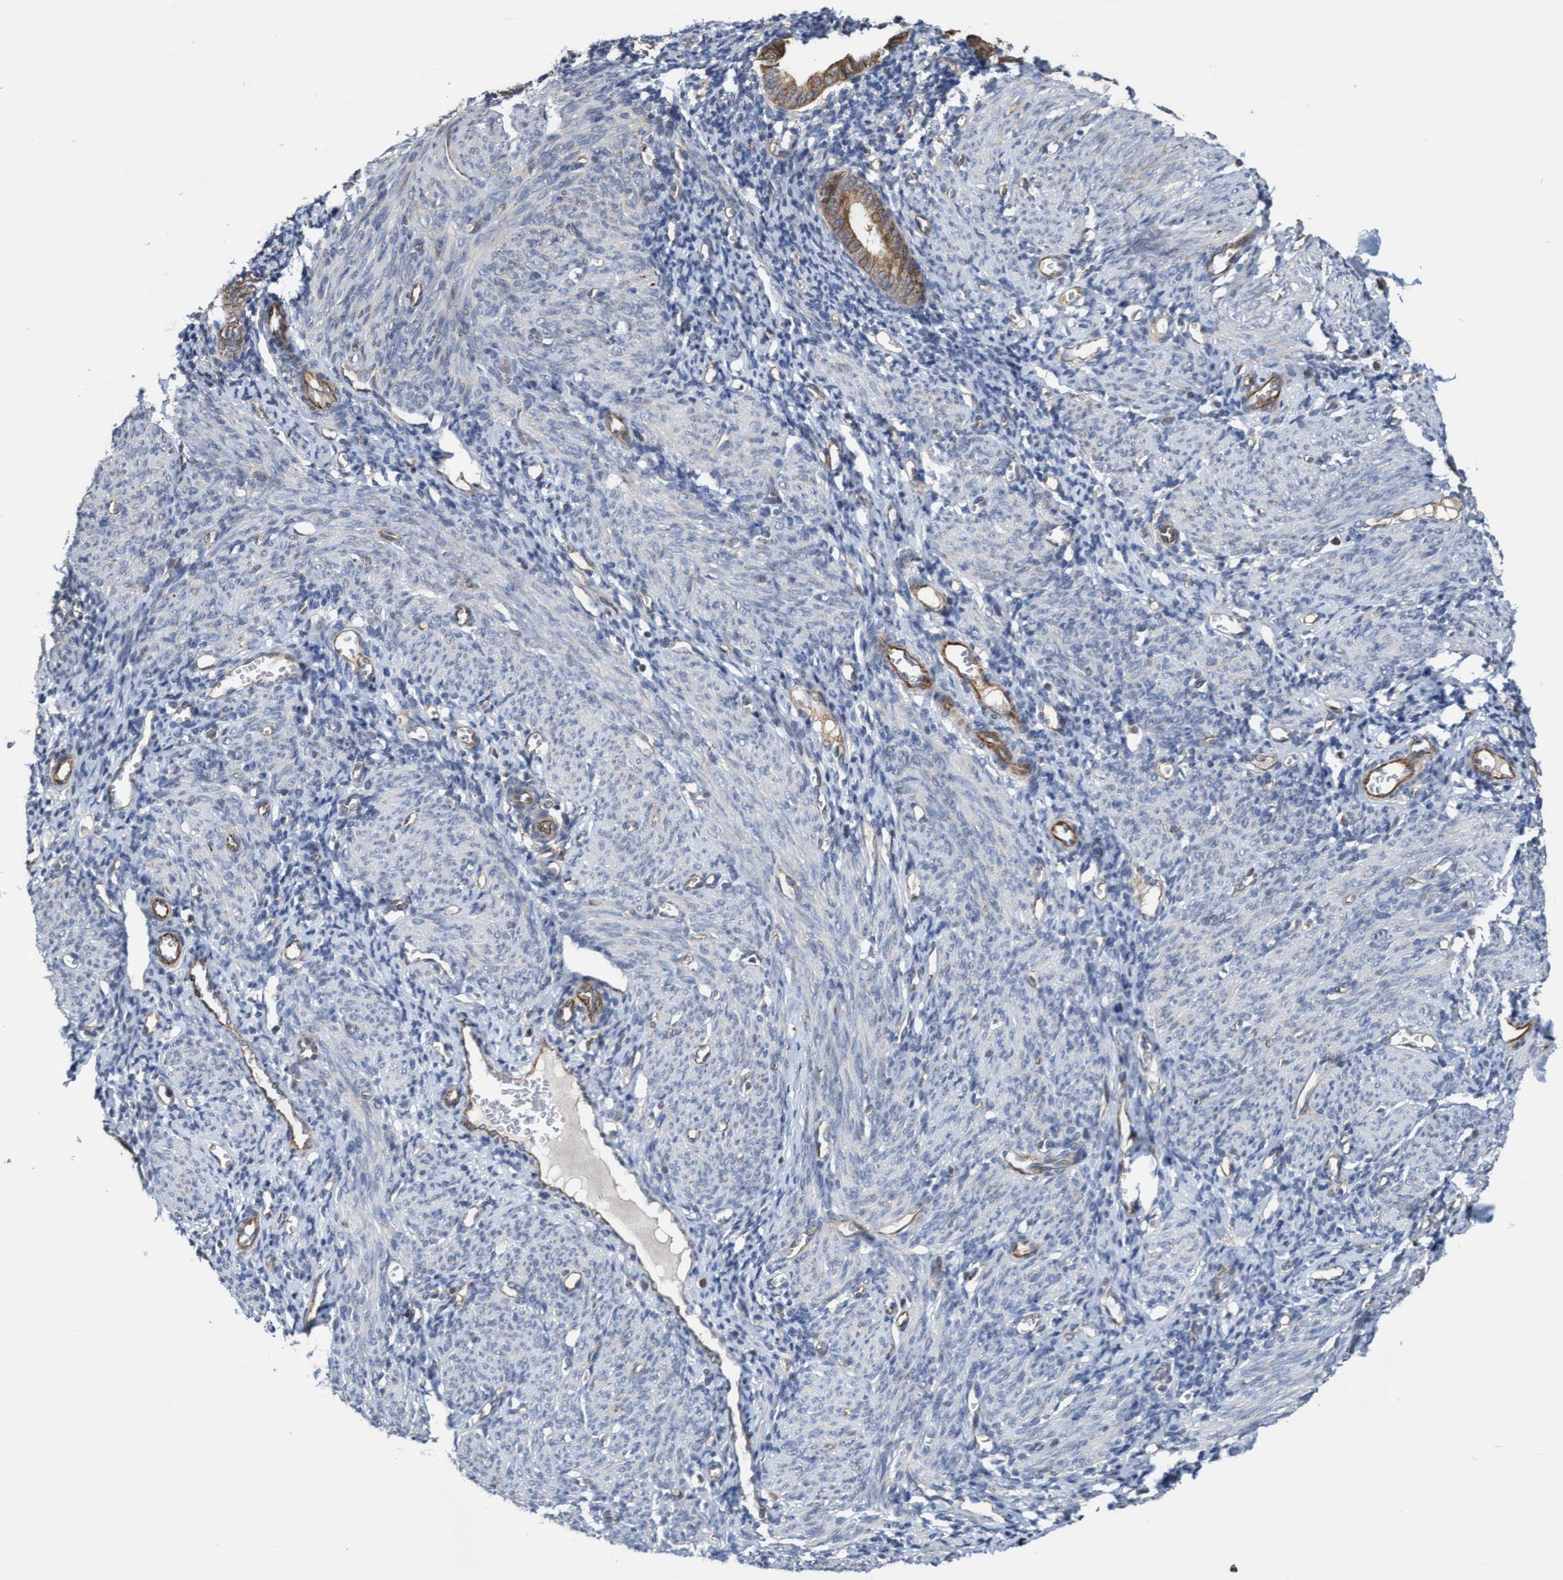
{"staining": {"intensity": "weak", "quantity": "25%-75%", "location": "cytoplasmic/membranous"}, "tissue": "endometrium", "cell_type": "Cells in endometrial stroma", "image_type": "normal", "snomed": [{"axis": "morphology", "description": "Normal tissue, NOS"}, {"axis": "morphology", "description": "Adenocarcinoma, NOS"}, {"axis": "topography", "description": "Endometrium"}], "caption": "A brown stain shows weak cytoplasmic/membranous positivity of a protein in cells in endometrial stroma of benign human endometrium.", "gene": "ITFG1", "patient": {"sex": "female", "age": 57}}